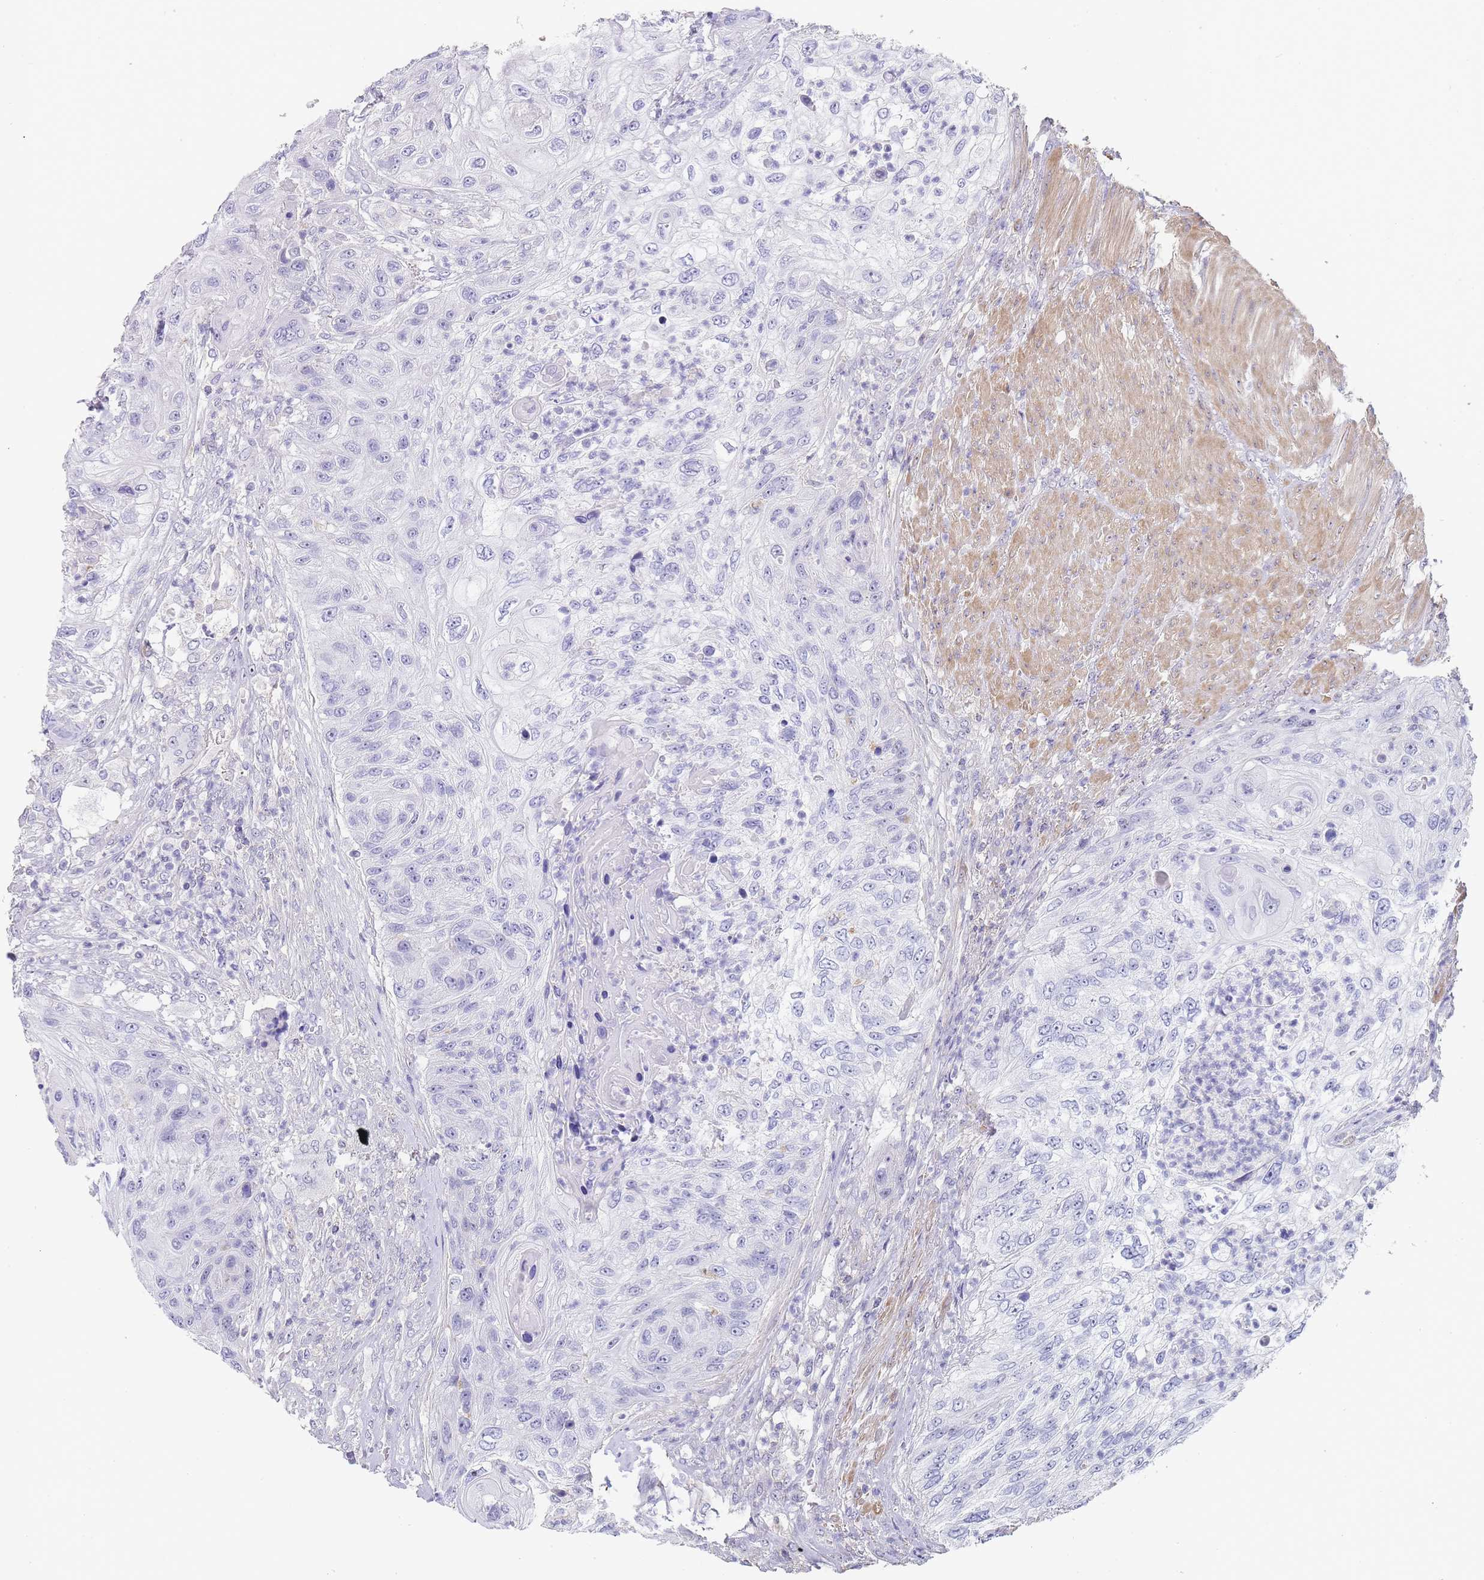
{"staining": {"intensity": "negative", "quantity": "none", "location": "none"}, "tissue": "urothelial cancer", "cell_type": "Tumor cells", "image_type": "cancer", "snomed": [{"axis": "morphology", "description": "Urothelial carcinoma, High grade"}, {"axis": "topography", "description": "Urinary bladder"}], "caption": "Immunohistochemistry photomicrograph of neoplastic tissue: urothelial carcinoma (high-grade) stained with DAB (3,3'-diaminobenzidine) displays no significant protein staining in tumor cells.", "gene": "NOP14", "patient": {"sex": "female", "age": 60}}